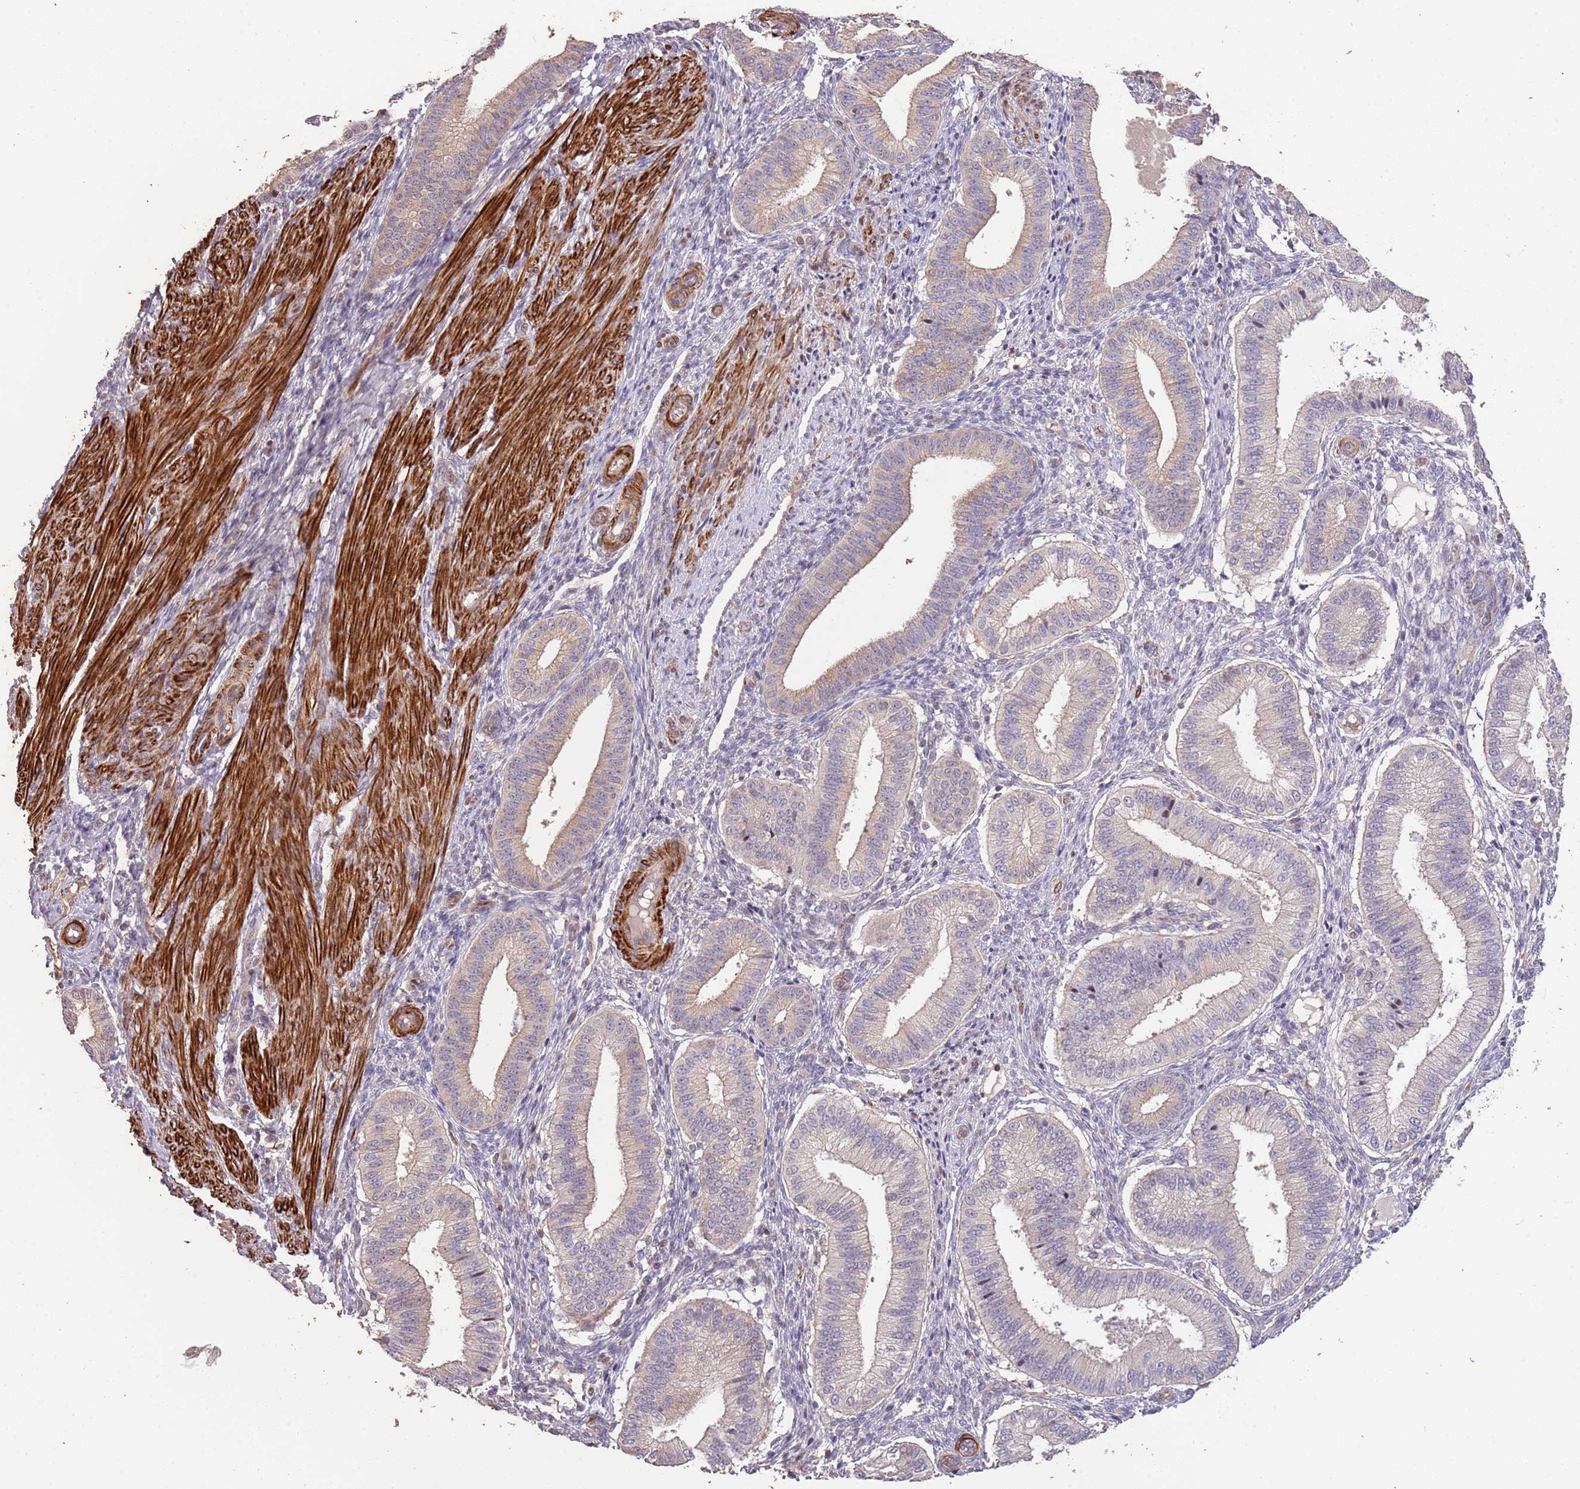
{"staining": {"intensity": "negative", "quantity": "none", "location": "none"}, "tissue": "endometrium", "cell_type": "Cells in endometrial stroma", "image_type": "normal", "snomed": [{"axis": "morphology", "description": "Normal tissue, NOS"}, {"axis": "topography", "description": "Endometrium"}], "caption": "A high-resolution image shows immunohistochemistry staining of normal endometrium, which displays no significant staining in cells in endometrial stroma.", "gene": "ADTRP", "patient": {"sex": "female", "age": 39}}